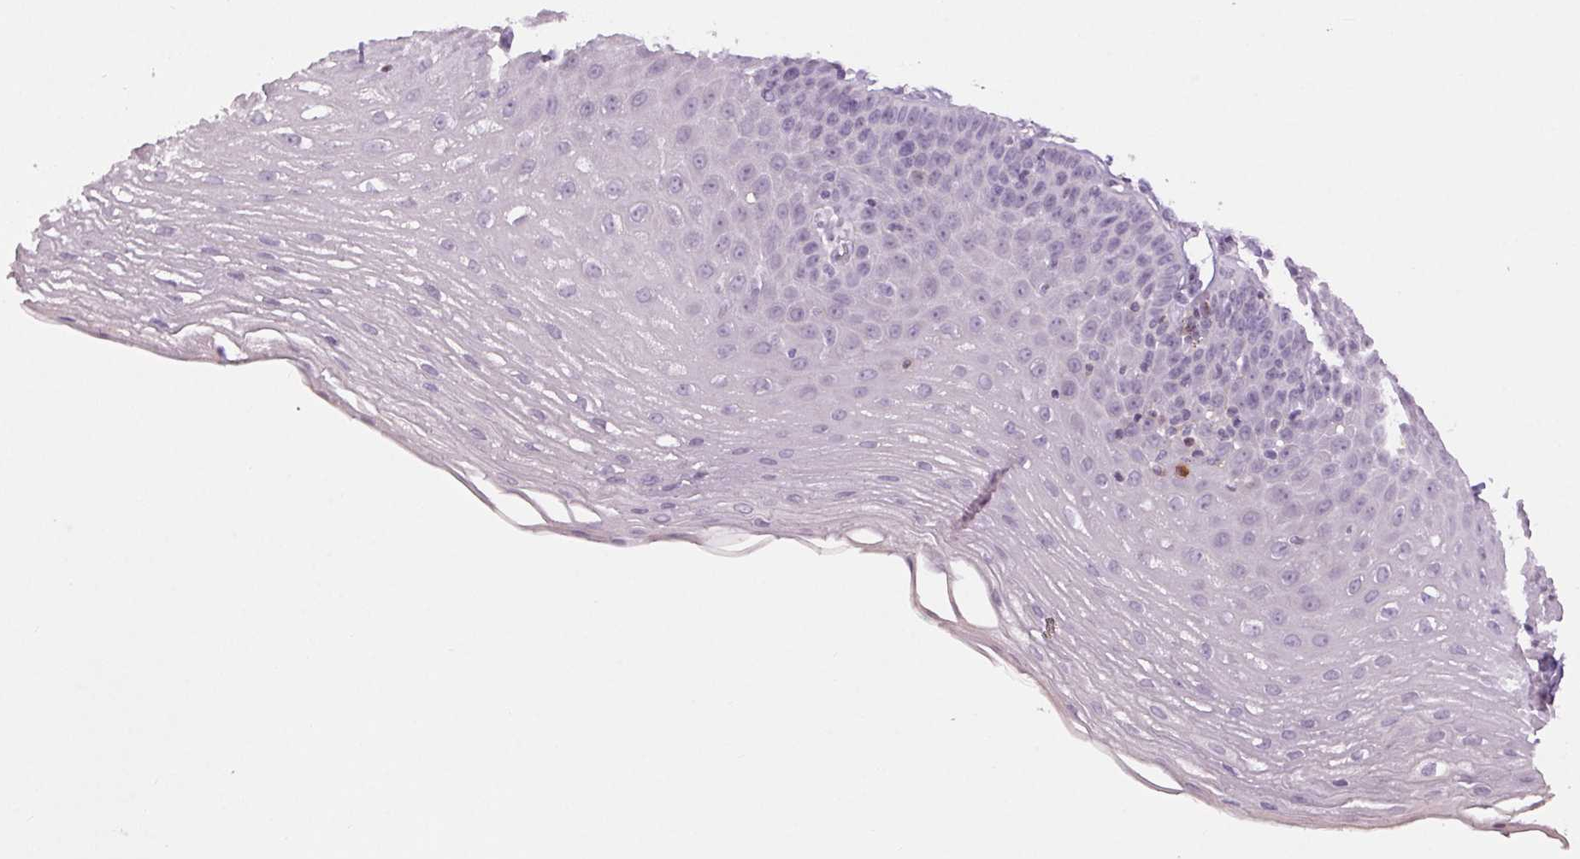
{"staining": {"intensity": "negative", "quantity": "none", "location": "none"}, "tissue": "esophagus", "cell_type": "Squamous epithelial cells", "image_type": "normal", "snomed": [{"axis": "morphology", "description": "Normal tissue, NOS"}, {"axis": "topography", "description": "Esophagus"}], "caption": "DAB immunohistochemical staining of benign esophagus shows no significant staining in squamous epithelial cells. (DAB (3,3'-diaminobenzidine) immunohistochemistry visualized using brightfield microscopy, high magnification).", "gene": "SLC6A19", "patient": {"sex": "female", "age": 81}}